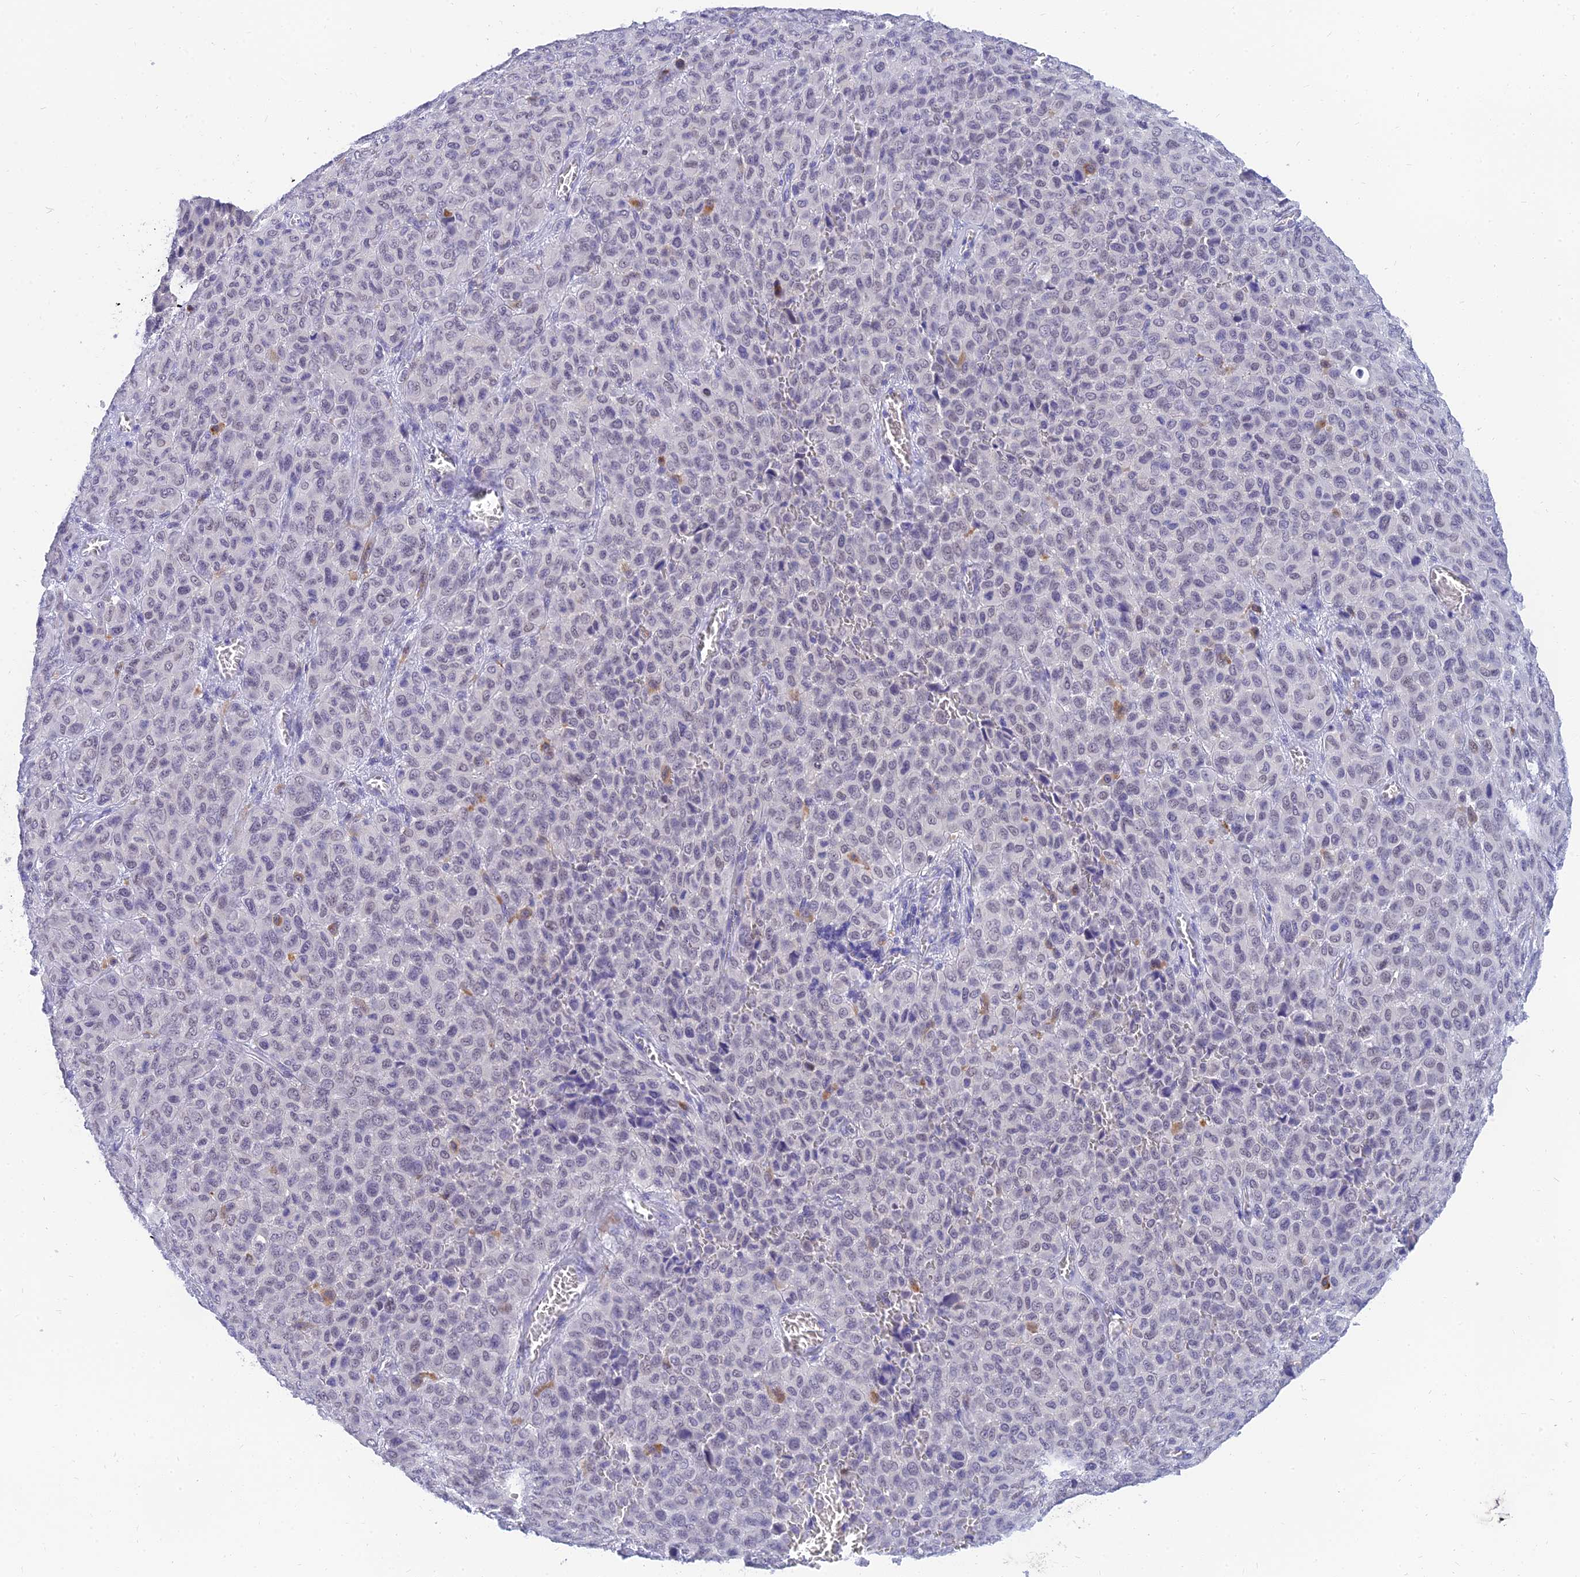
{"staining": {"intensity": "negative", "quantity": "none", "location": "none"}, "tissue": "melanoma", "cell_type": "Tumor cells", "image_type": "cancer", "snomed": [{"axis": "morphology", "description": "Malignant melanoma, Metastatic site"}, {"axis": "topography", "description": "Skin"}], "caption": "Tumor cells show no significant expression in malignant melanoma (metastatic site).", "gene": "TMEM161B", "patient": {"sex": "female", "age": 81}}